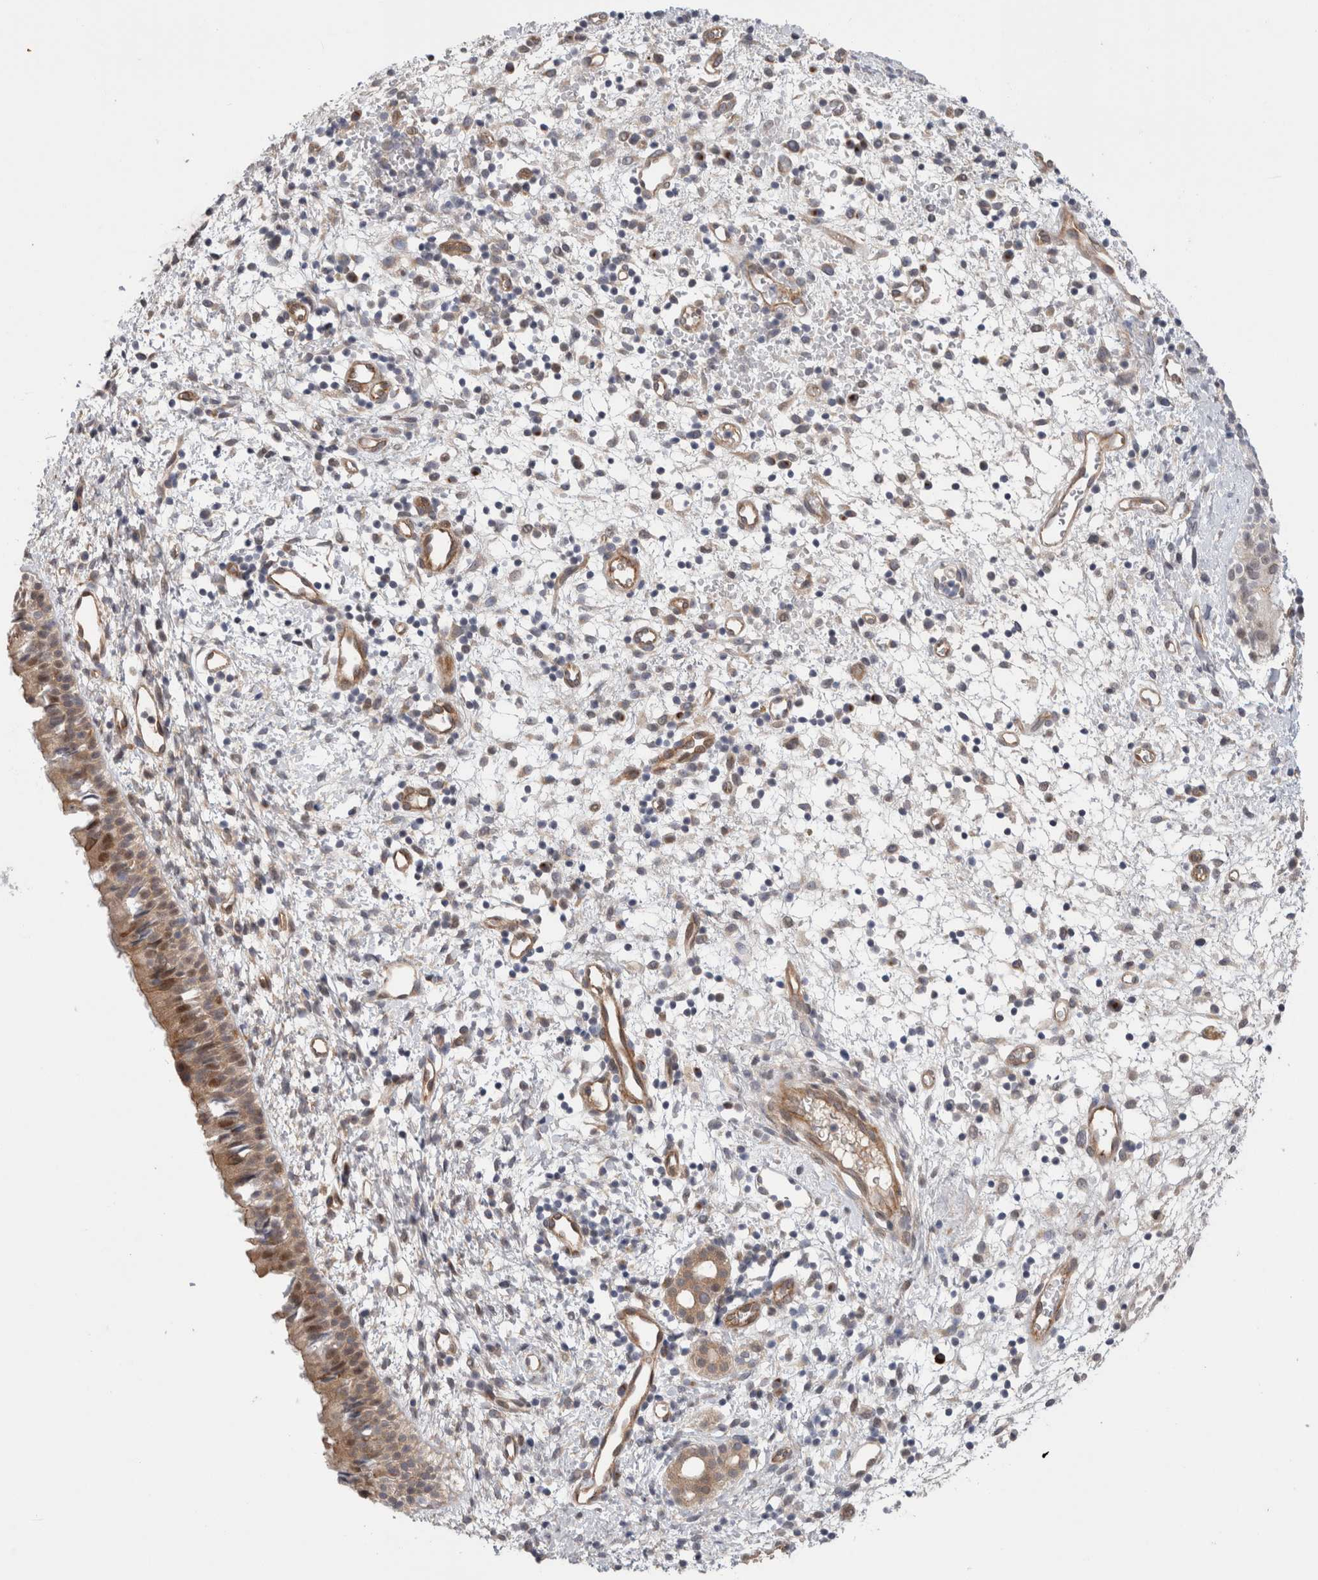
{"staining": {"intensity": "moderate", "quantity": ">75%", "location": "cytoplasmic/membranous,nuclear"}, "tissue": "nasopharynx", "cell_type": "Respiratory epithelial cells", "image_type": "normal", "snomed": [{"axis": "morphology", "description": "Normal tissue, NOS"}, {"axis": "topography", "description": "Nasopharynx"}], "caption": "Protein analysis of unremarkable nasopharynx reveals moderate cytoplasmic/membranous,nuclear expression in about >75% of respiratory epithelial cells. (DAB (3,3'-diaminobenzidine) IHC, brown staining for protein, blue staining for nuclei).", "gene": "TAFA5", "patient": {"sex": "male", "age": 22}}